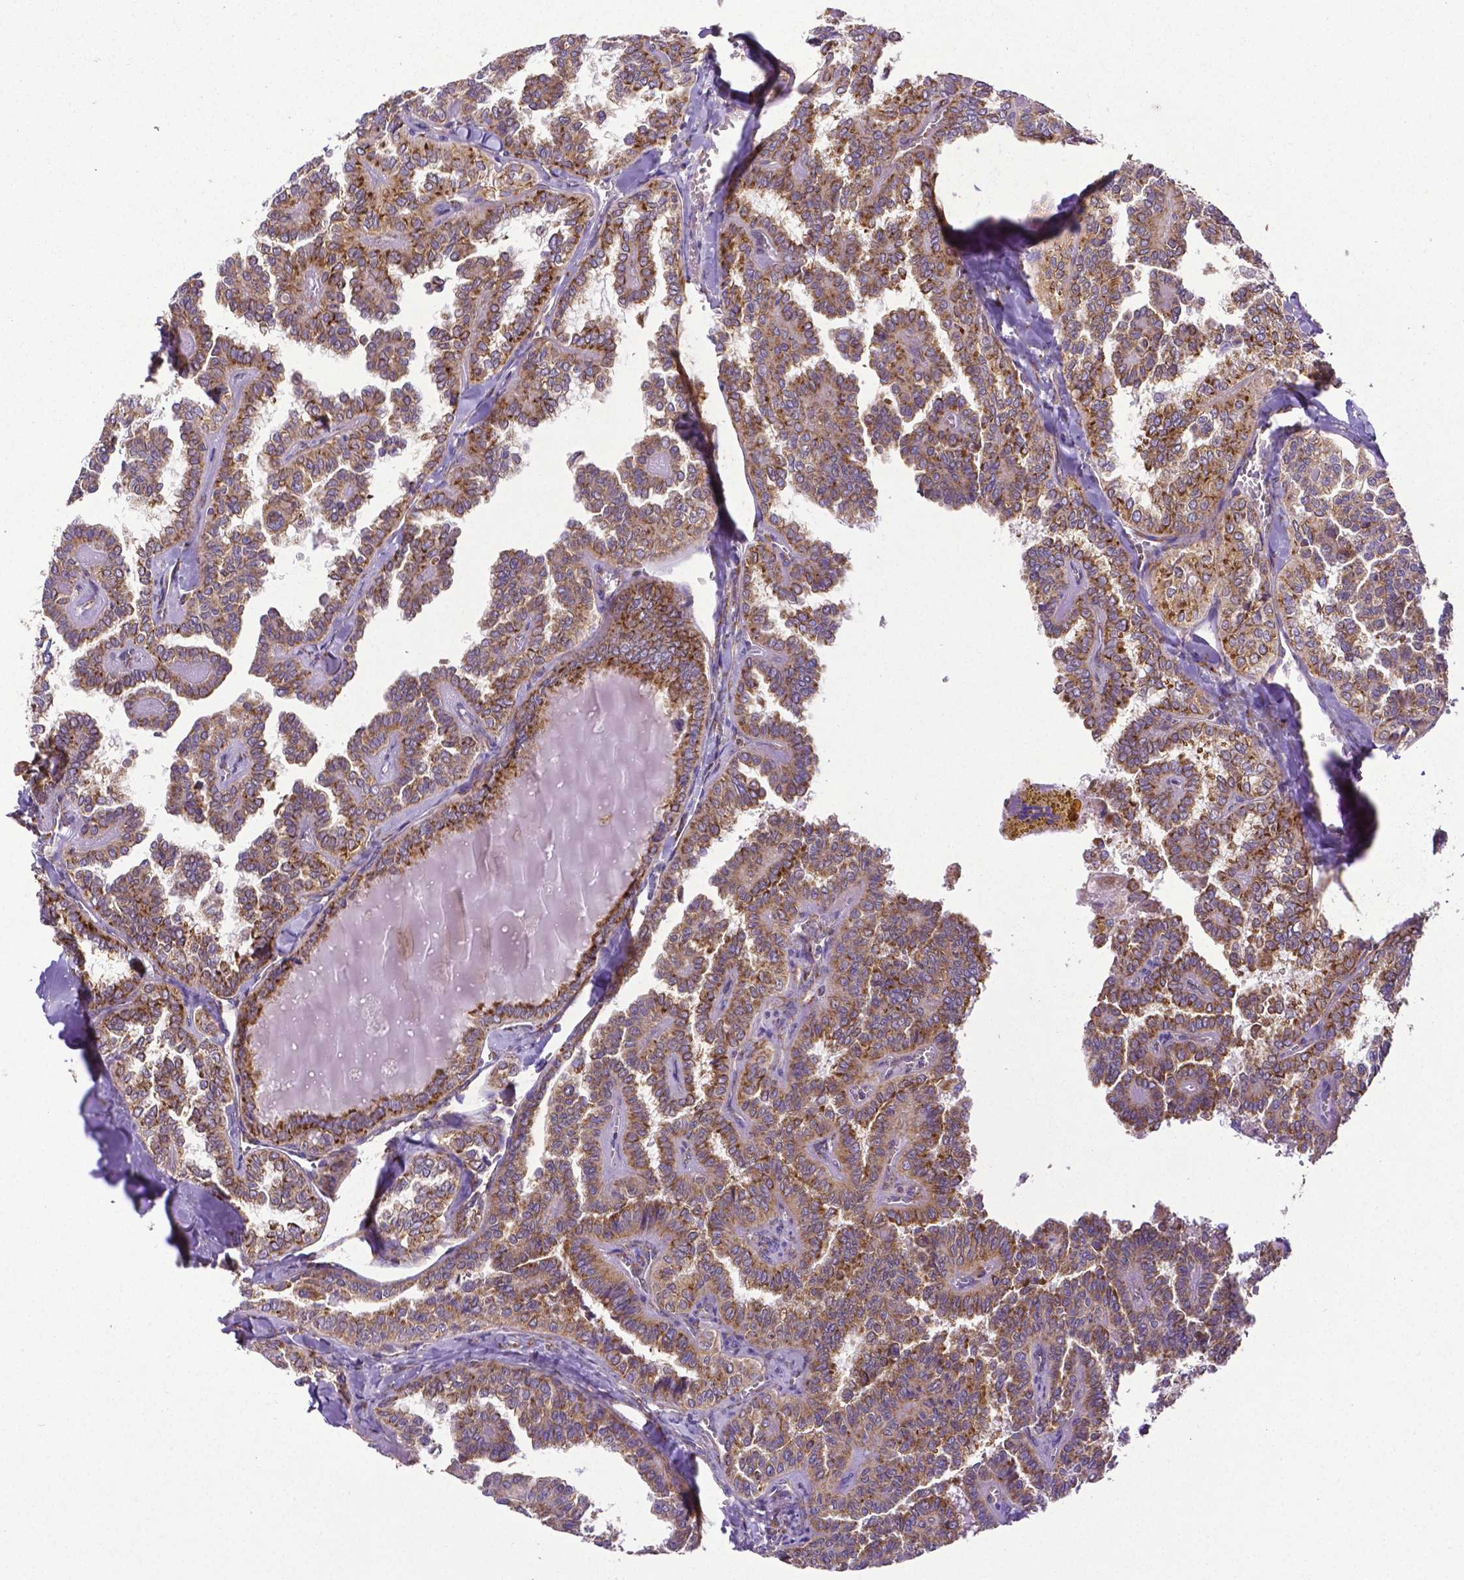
{"staining": {"intensity": "moderate", "quantity": ">75%", "location": "cytoplasmic/membranous"}, "tissue": "thyroid cancer", "cell_type": "Tumor cells", "image_type": "cancer", "snomed": [{"axis": "morphology", "description": "Papillary adenocarcinoma, NOS"}, {"axis": "topography", "description": "Thyroid gland"}], "caption": "High-magnification brightfield microscopy of papillary adenocarcinoma (thyroid) stained with DAB (3,3'-diaminobenzidine) (brown) and counterstained with hematoxylin (blue). tumor cells exhibit moderate cytoplasmic/membranous expression is present in about>75% of cells. The staining is performed using DAB brown chromogen to label protein expression. The nuclei are counter-stained blue using hematoxylin.", "gene": "MTDH", "patient": {"sex": "female", "age": 41}}